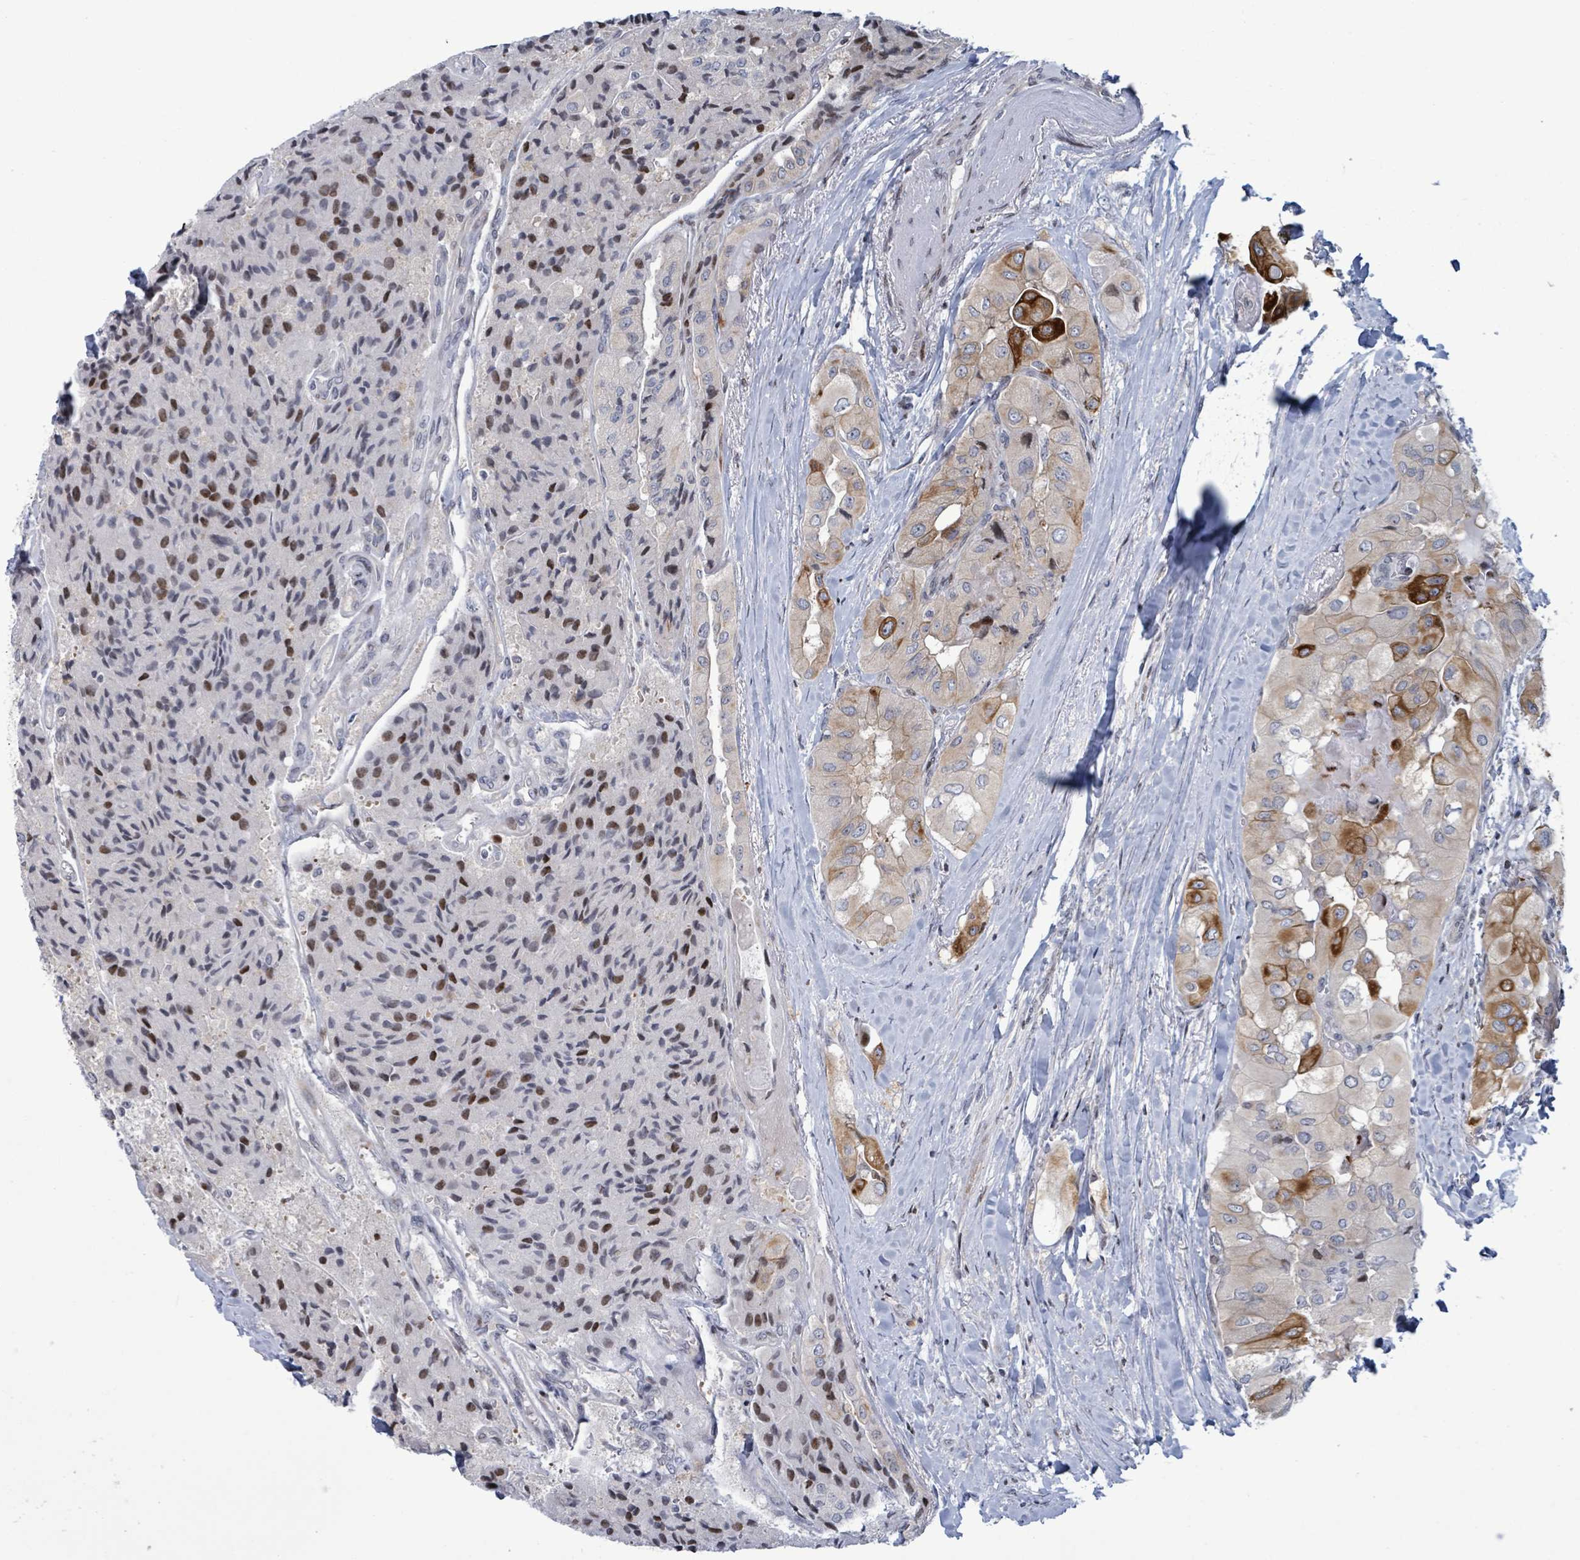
{"staining": {"intensity": "strong", "quantity": "25%-75%", "location": "cytoplasmic/membranous,nuclear"}, "tissue": "thyroid cancer", "cell_type": "Tumor cells", "image_type": "cancer", "snomed": [{"axis": "morphology", "description": "Normal tissue, NOS"}, {"axis": "morphology", "description": "Papillary adenocarcinoma, NOS"}, {"axis": "topography", "description": "Thyroid gland"}], "caption": "Strong cytoplasmic/membranous and nuclear expression is identified in about 25%-75% of tumor cells in thyroid cancer (papillary adenocarcinoma).", "gene": "FNDC4", "patient": {"sex": "female", "age": 59}}